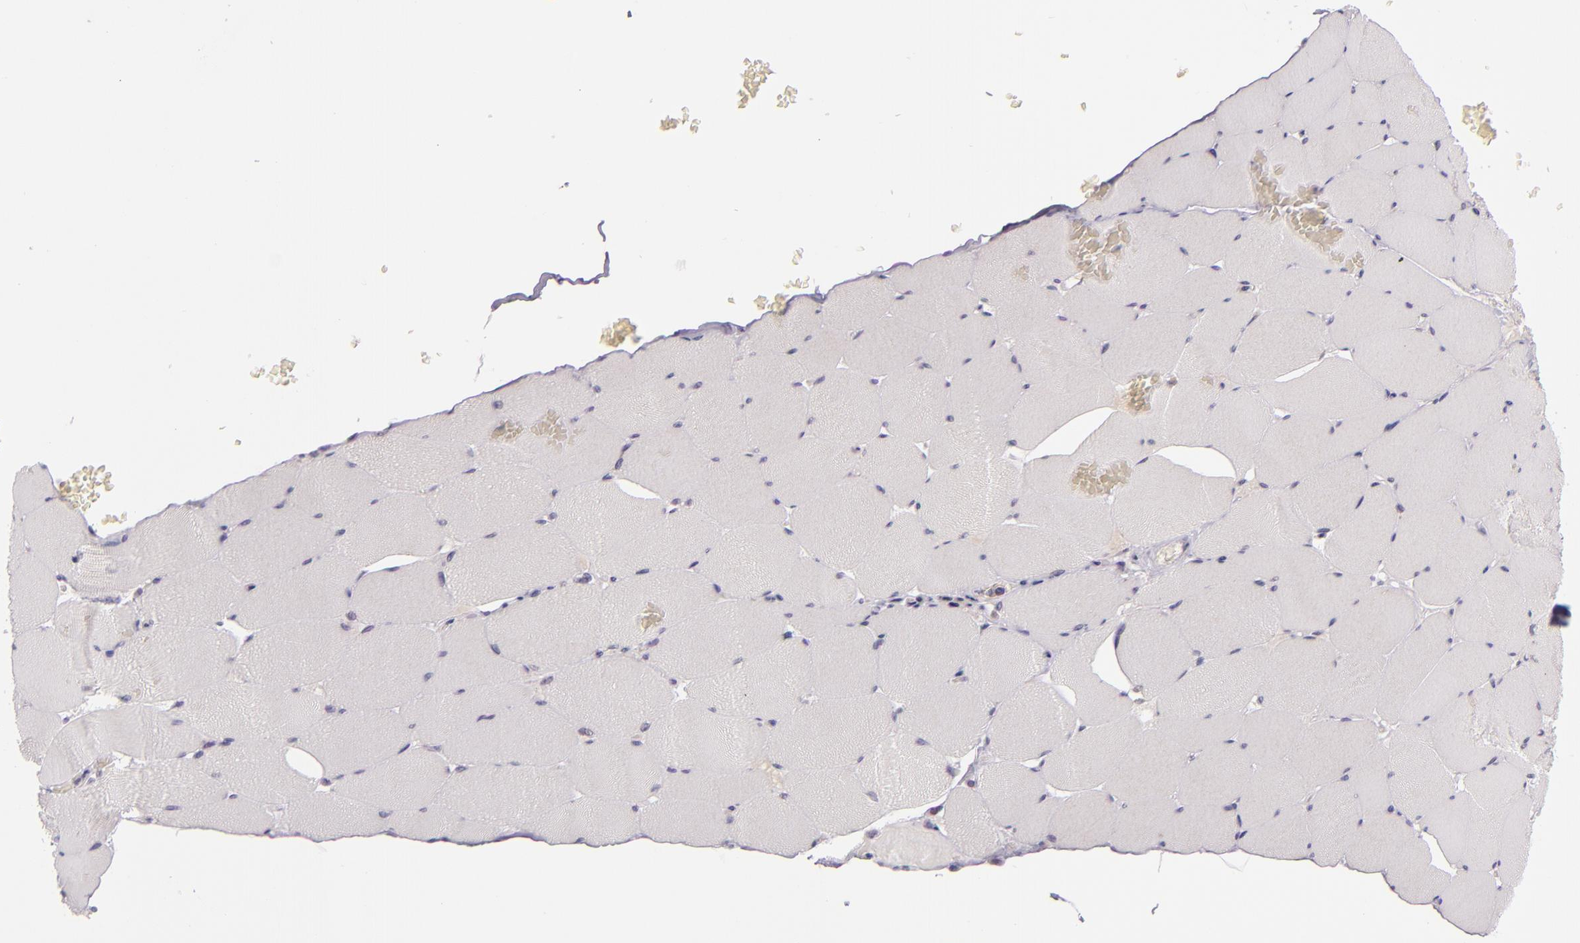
{"staining": {"intensity": "weak", "quantity": "25%-75%", "location": "cytoplasmic/membranous"}, "tissue": "skeletal muscle", "cell_type": "Myocytes", "image_type": "normal", "snomed": [{"axis": "morphology", "description": "Normal tissue, NOS"}, {"axis": "topography", "description": "Skeletal muscle"}], "caption": "This photomicrograph exhibits IHC staining of normal skeletal muscle, with low weak cytoplasmic/membranous staining in approximately 25%-75% of myocytes.", "gene": "CSE1L", "patient": {"sex": "male", "age": 62}}